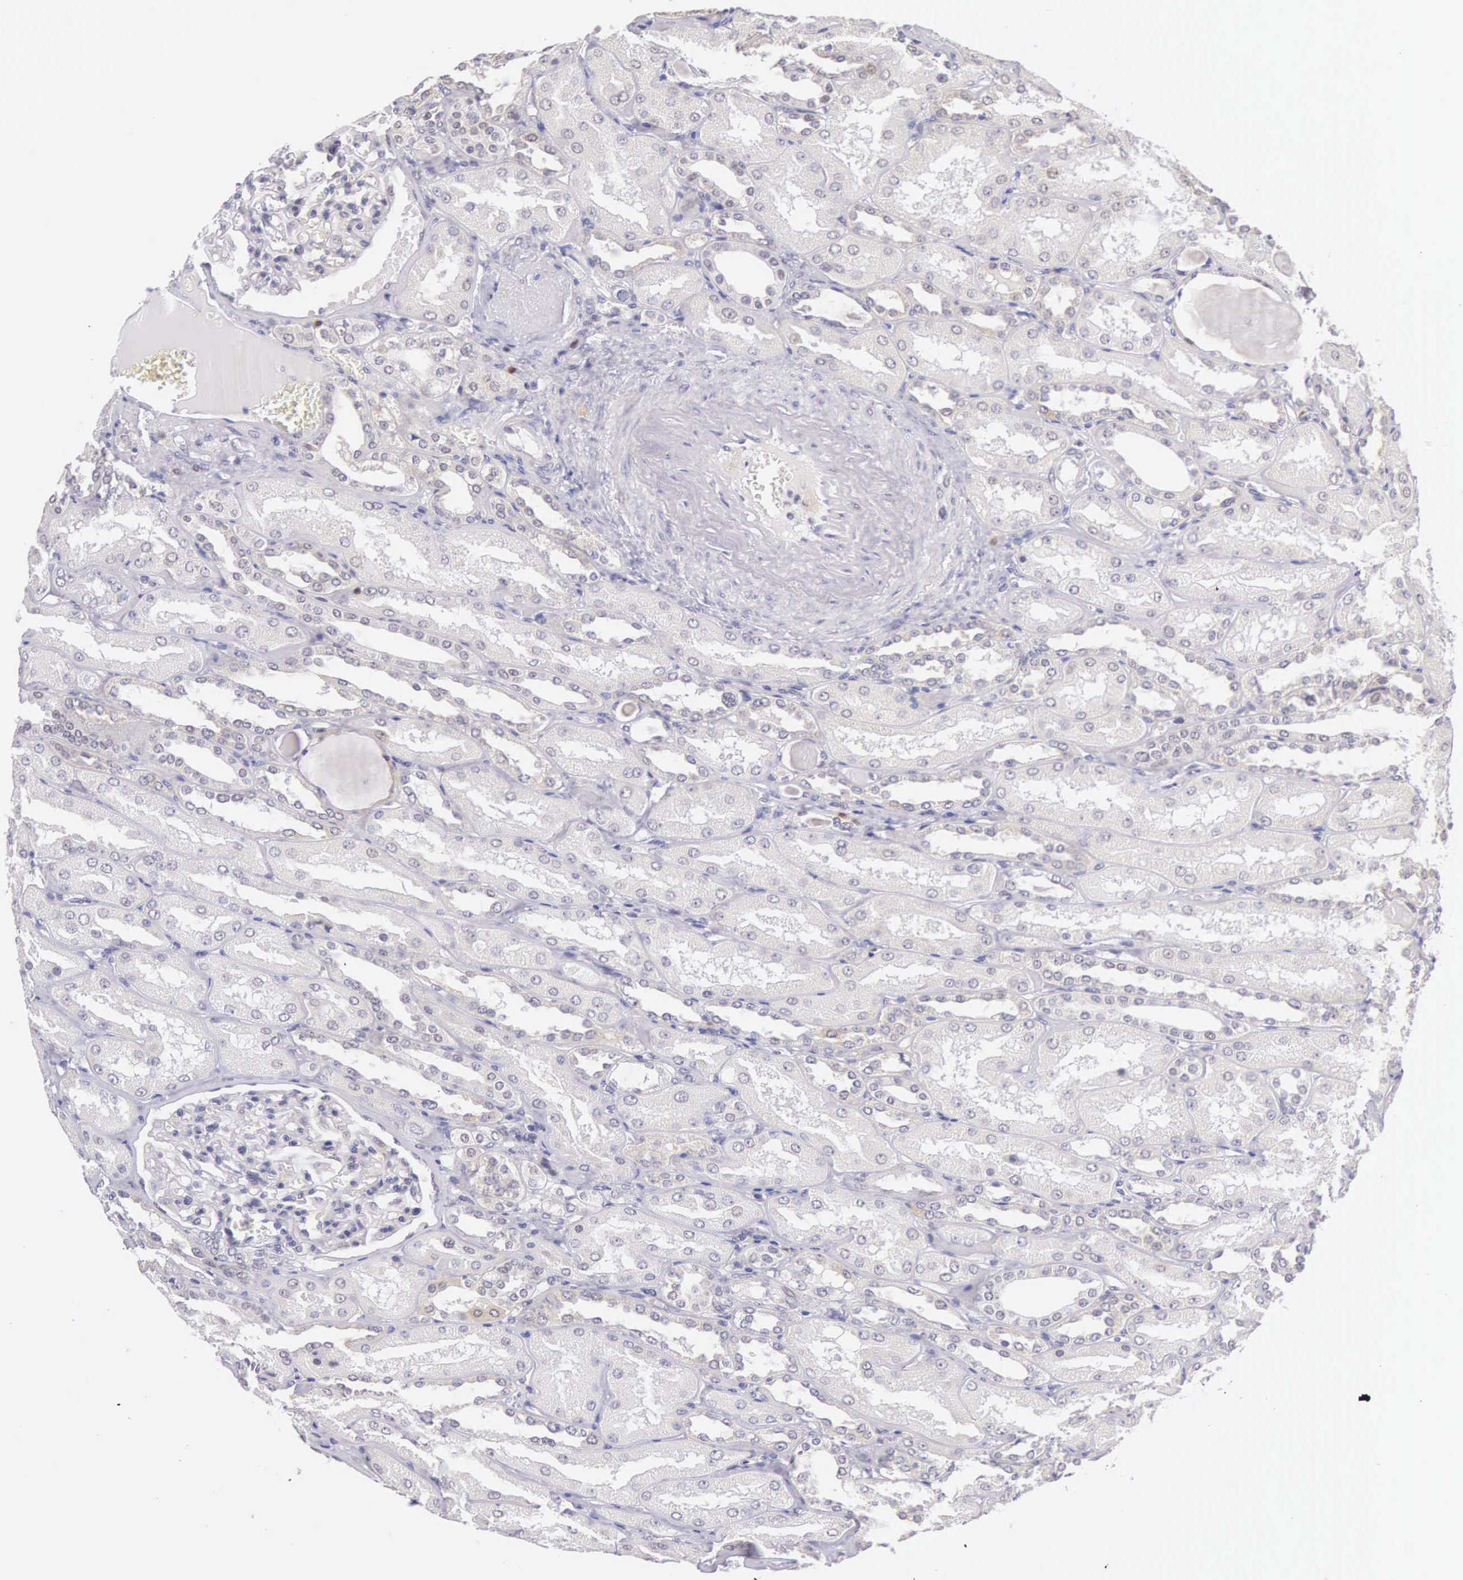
{"staining": {"intensity": "weak", "quantity": "<25%", "location": "nuclear"}, "tissue": "kidney", "cell_type": "Cells in glomeruli", "image_type": "normal", "snomed": [{"axis": "morphology", "description": "Normal tissue, NOS"}, {"axis": "topography", "description": "Kidney"}], "caption": "This photomicrograph is of benign kidney stained with immunohistochemistry to label a protein in brown with the nuclei are counter-stained blue. There is no staining in cells in glomeruli. The staining was performed using DAB to visualize the protein expression in brown, while the nuclei were stained in blue with hematoxylin (Magnification: 20x).", "gene": "CCDC117", "patient": {"sex": "male", "age": 61}}